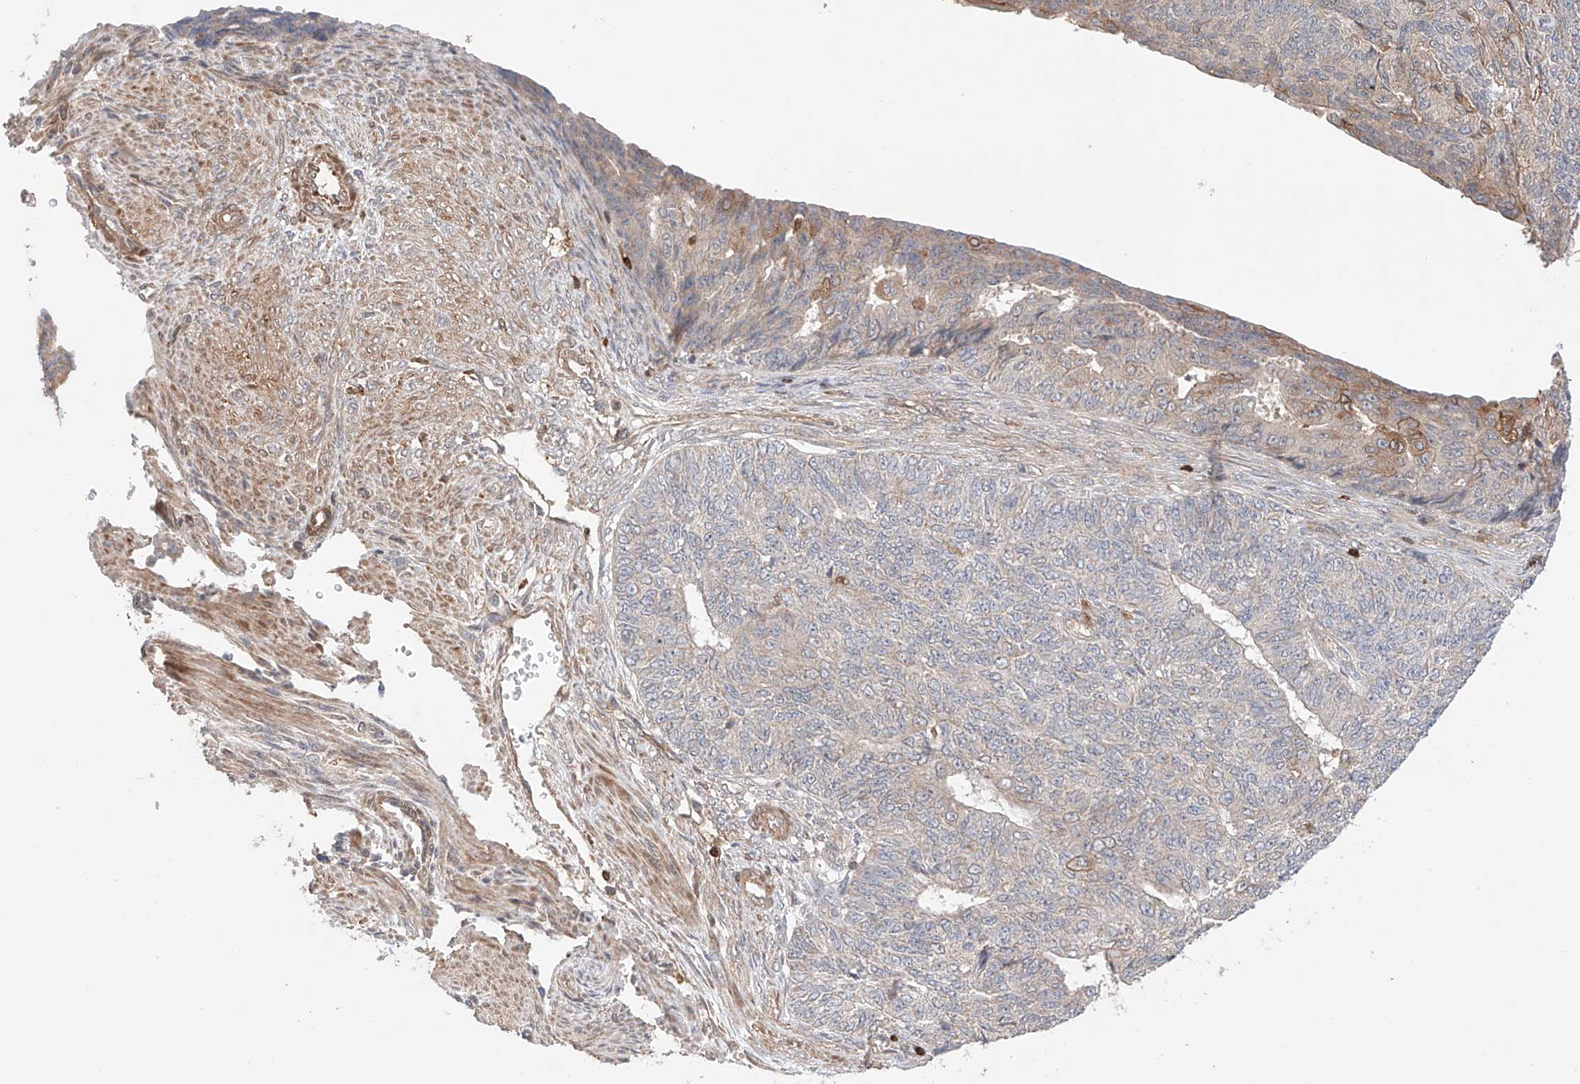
{"staining": {"intensity": "moderate", "quantity": "<25%", "location": "cytoplasmic/membranous"}, "tissue": "endometrial cancer", "cell_type": "Tumor cells", "image_type": "cancer", "snomed": [{"axis": "morphology", "description": "Adenocarcinoma, NOS"}, {"axis": "topography", "description": "Endometrium"}], "caption": "The histopathology image reveals staining of endometrial adenocarcinoma, revealing moderate cytoplasmic/membranous protein staining (brown color) within tumor cells.", "gene": "IGSF22", "patient": {"sex": "female", "age": 32}}